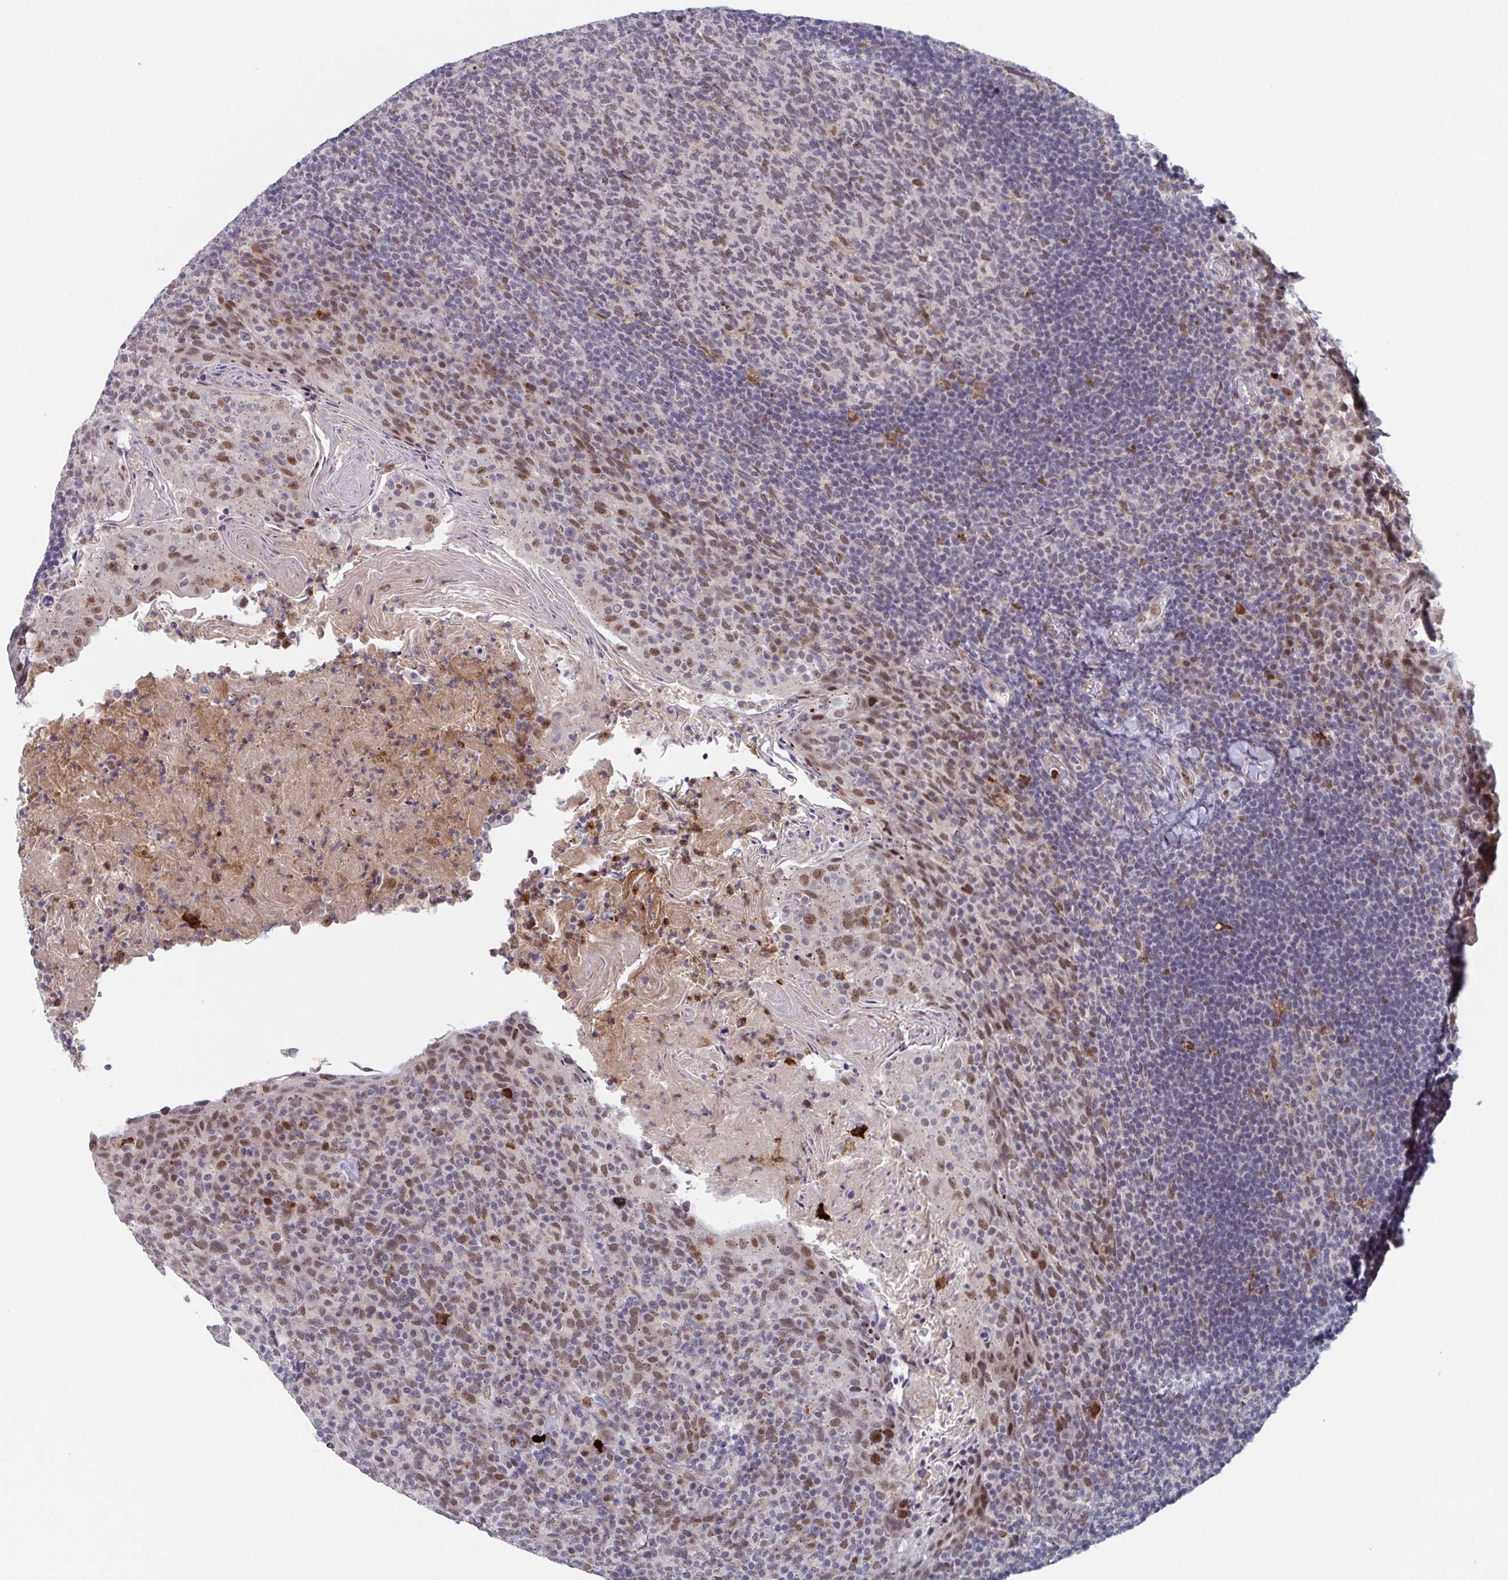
{"staining": {"intensity": "moderate", "quantity": "<25%", "location": "nuclear"}, "tissue": "tonsil", "cell_type": "Germinal center cells", "image_type": "normal", "snomed": [{"axis": "morphology", "description": "Normal tissue, NOS"}, {"axis": "topography", "description": "Tonsil"}], "caption": "This image displays immunohistochemistry (IHC) staining of benign human tonsil, with low moderate nuclear positivity in about <25% of germinal center cells.", "gene": "RNF212", "patient": {"sex": "female", "age": 10}}